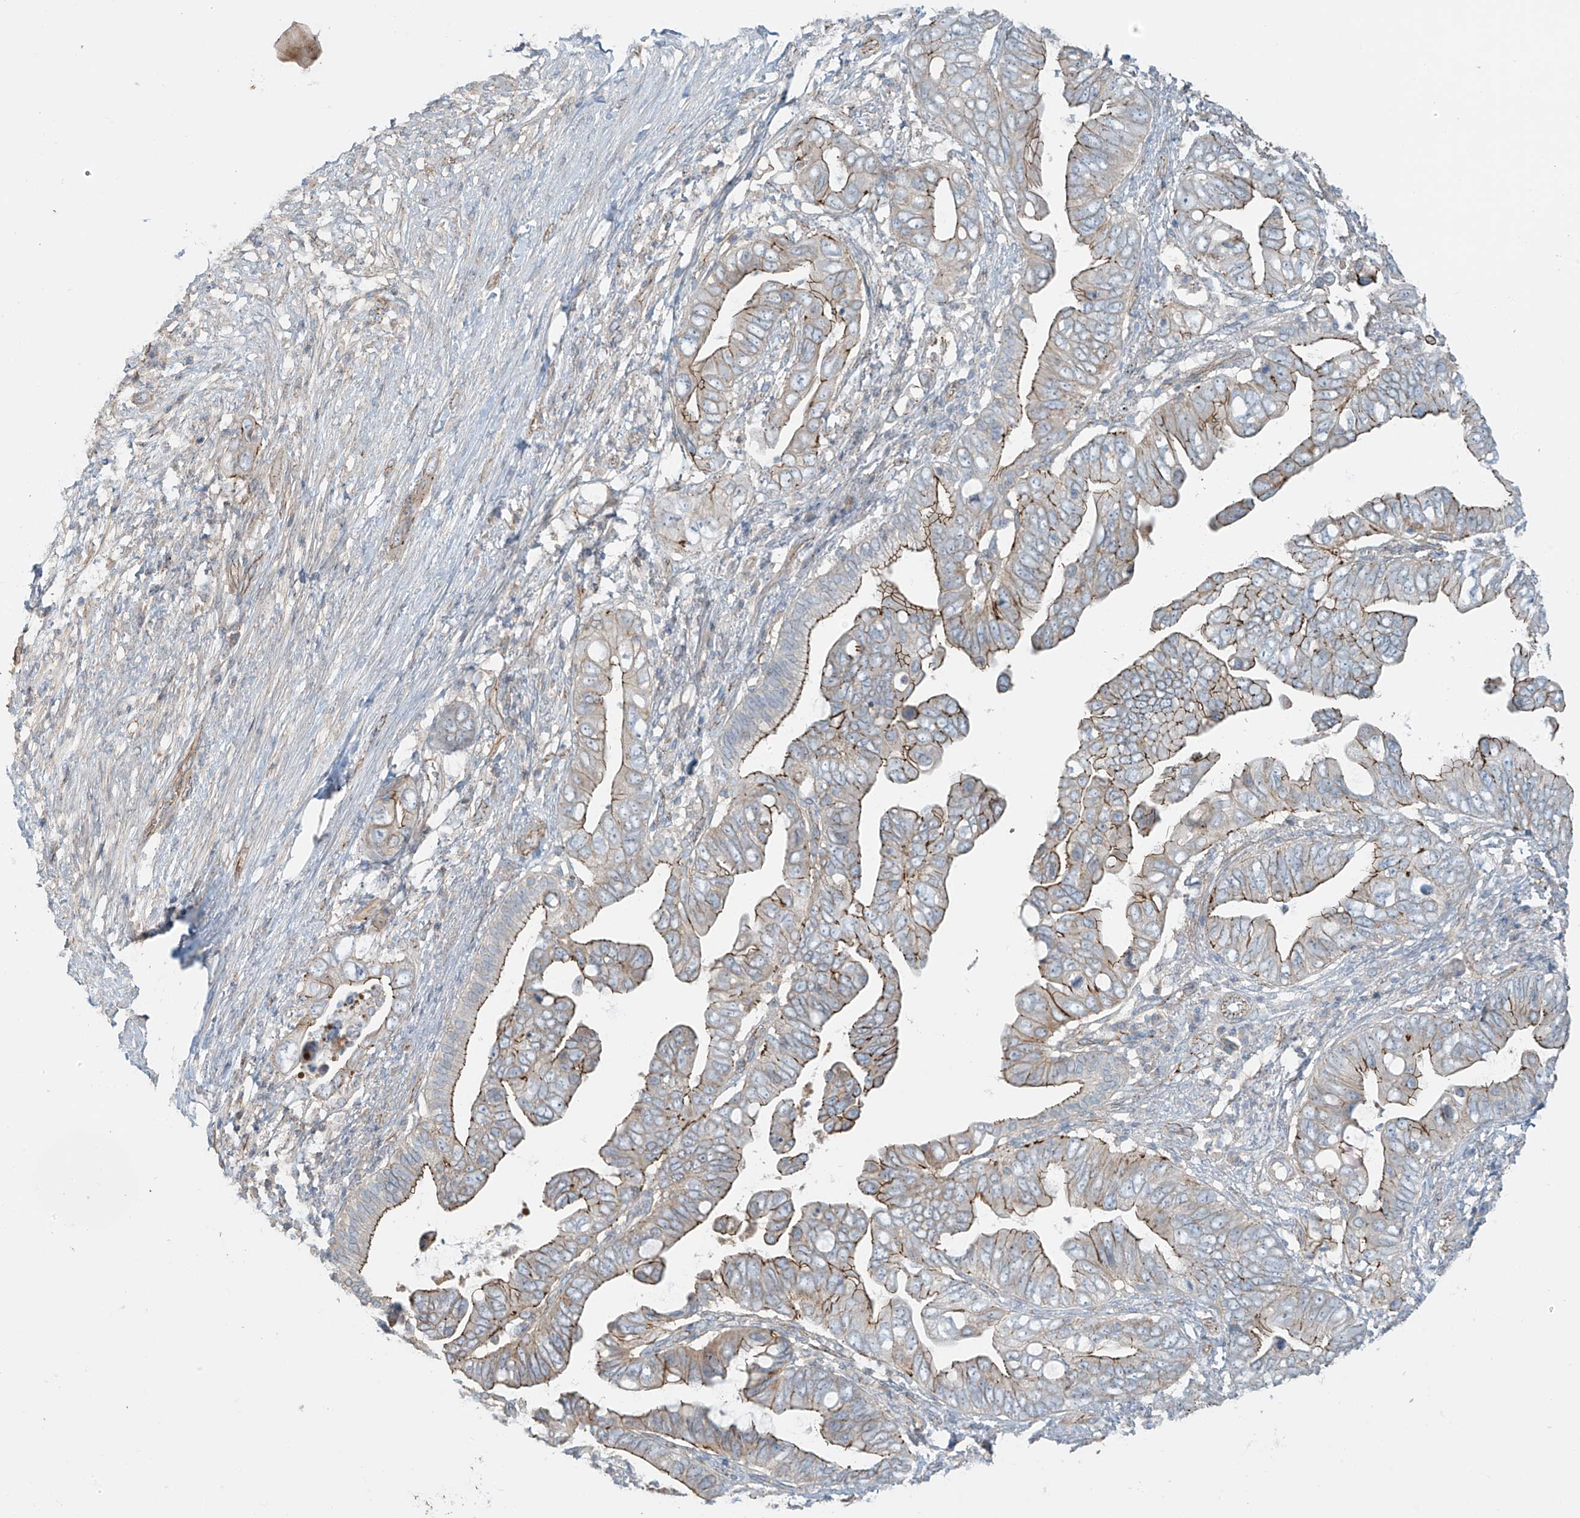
{"staining": {"intensity": "moderate", "quantity": ">75%", "location": "cytoplasmic/membranous"}, "tissue": "pancreatic cancer", "cell_type": "Tumor cells", "image_type": "cancer", "snomed": [{"axis": "morphology", "description": "Adenocarcinoma, NOS"}, {"axis": "topography", "description": "Pancreas"}], "caption": "Immunohistochemistry histopathology image of neoplastic tissue: adenocarcinoma (pancreatic) stained using IHC shows medium levels of moderate protein expression localized specifically in the cytoplasmic/membranous of tumor cells, appearing as a cytoplasmic/membranous brown color.", "gene": "SLC9A2", "patient": {"sex": "male", "age": 75}}